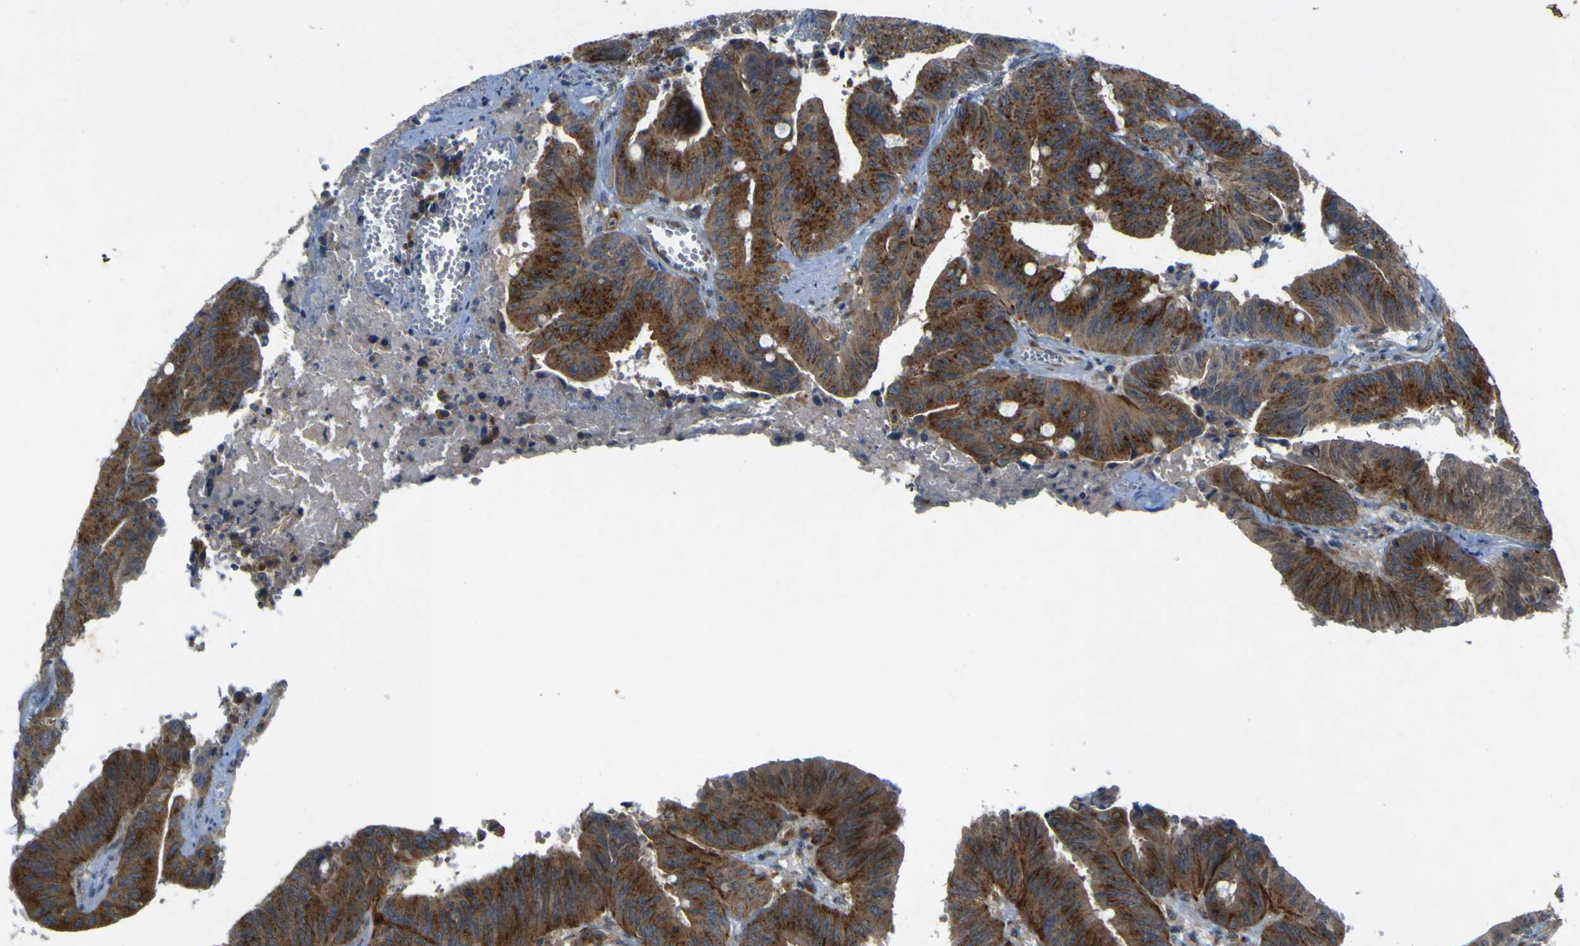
{"staining": {"intensity": "moderate", "quantity": "25%-75%", "location": "cytoplasmic/membranous"}, "tissue": "colorectal cancer", "cell_type": "Tumor cells", "image_type": "cancer", "snomed": [{"axis": "morphology", "description": "Adenocarcinoma, NOS"}, {"axis": "topography", "description": "Colon"}], "caption": "Human adenocarcinoma (colorectal) stained for a protein (brown) shows moderate cytoplasmic/membranous positive expression in about 25%-75% of tumor cells.", "gene": "IGF2R", "patient": {"sex": "male", "age": 45}}